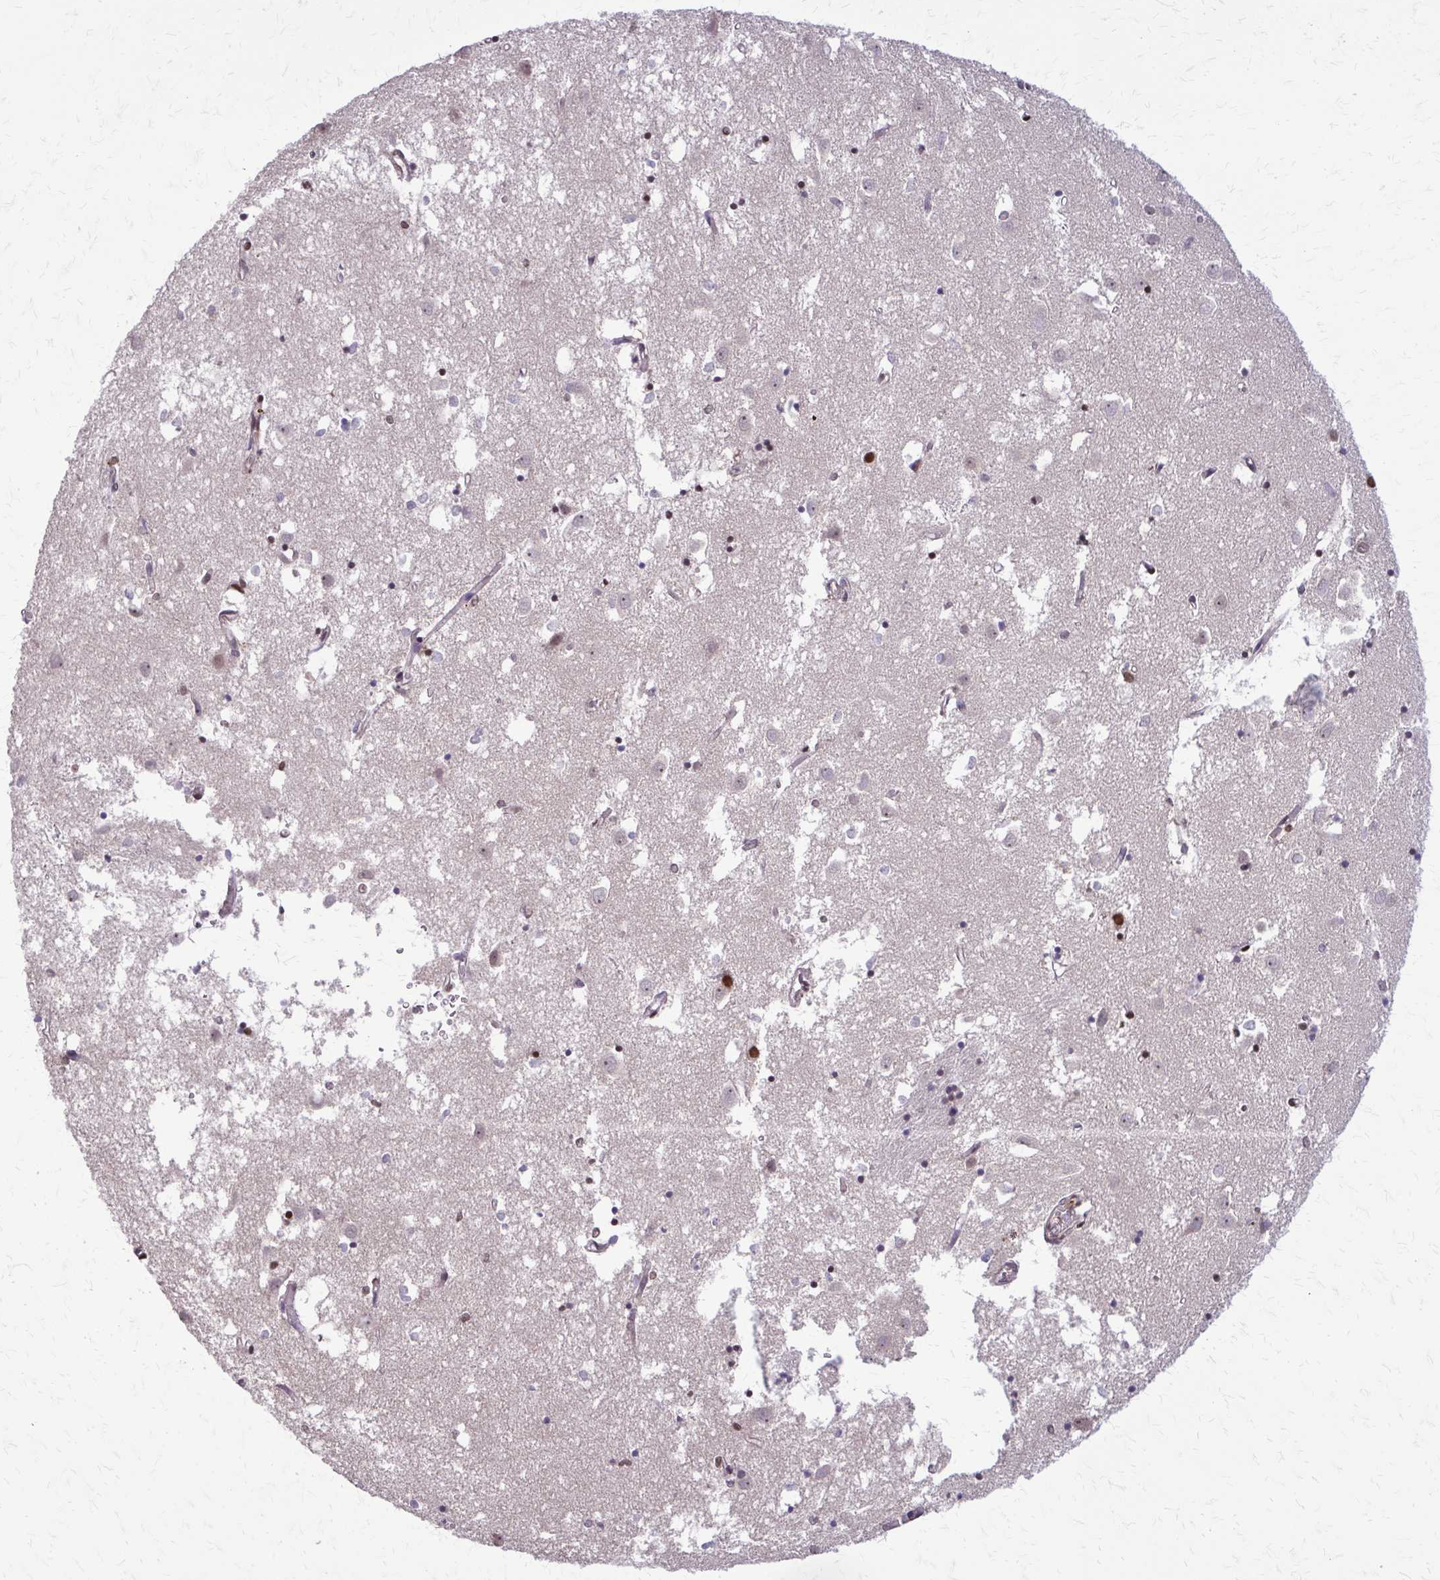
{"staining": {"intensity": "moderate", "quantity": "<25%", "location": "nuclear"}, "tissue": "caudate", "cell_type": "Glial cells", "image_type": "normal", "snomed": [{"axis": "morphology", "description": "Normal tissue, NOS"}, {"axis": "topography", "description": "Lateral ventricle wall"}], "caption": "Benign caudate demonstrates moderate nuclear expression in approximately <25% of glial cells, visualized by immunohistochemistry.", "gene": "TTF1", "patient": {"sex": "male", "age": 70}}